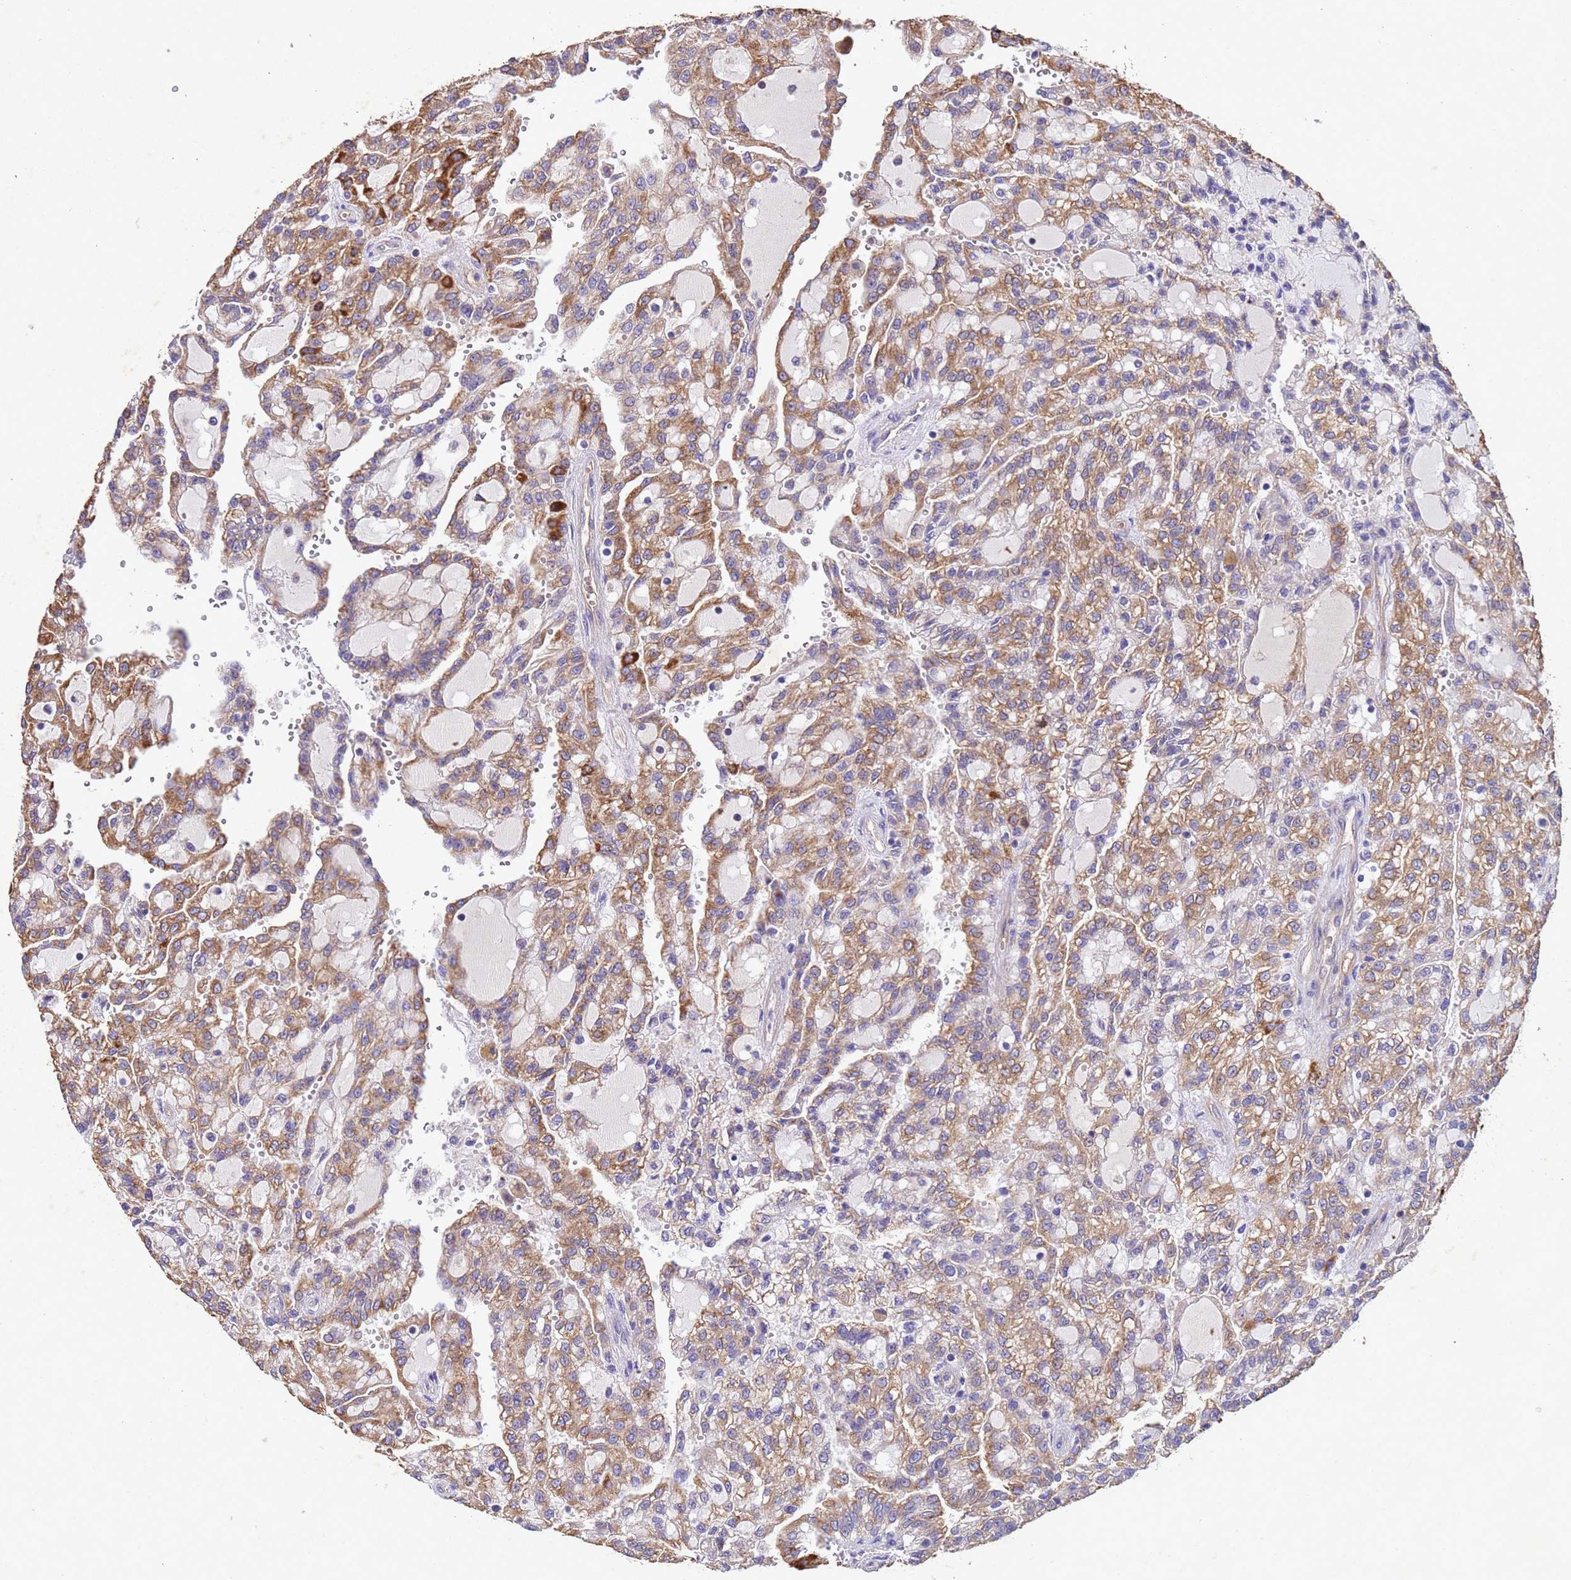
{"staining": {"intensity": "moderate", "quantity": ">75%", "location": "cytoplasmic/membranous"}, "tissue": "renal cancer", "cell_type": "Tumor cells", "image_type": "cancer", "snomed": [{"axis": "morphology", "description": "Adenocarcinoma, NOS"}, {"axis": "topography", "description": "Kidney"}], "caption": "There is medium levels of moderate cytoplasmic/membranous positivity in tumor cells of renal cancer (adenocarcinoma), as demonstrated by immunohistochemical staining (brown color).", "gene": "MTX3", "patient": {"sex": "male", "age": 63}}